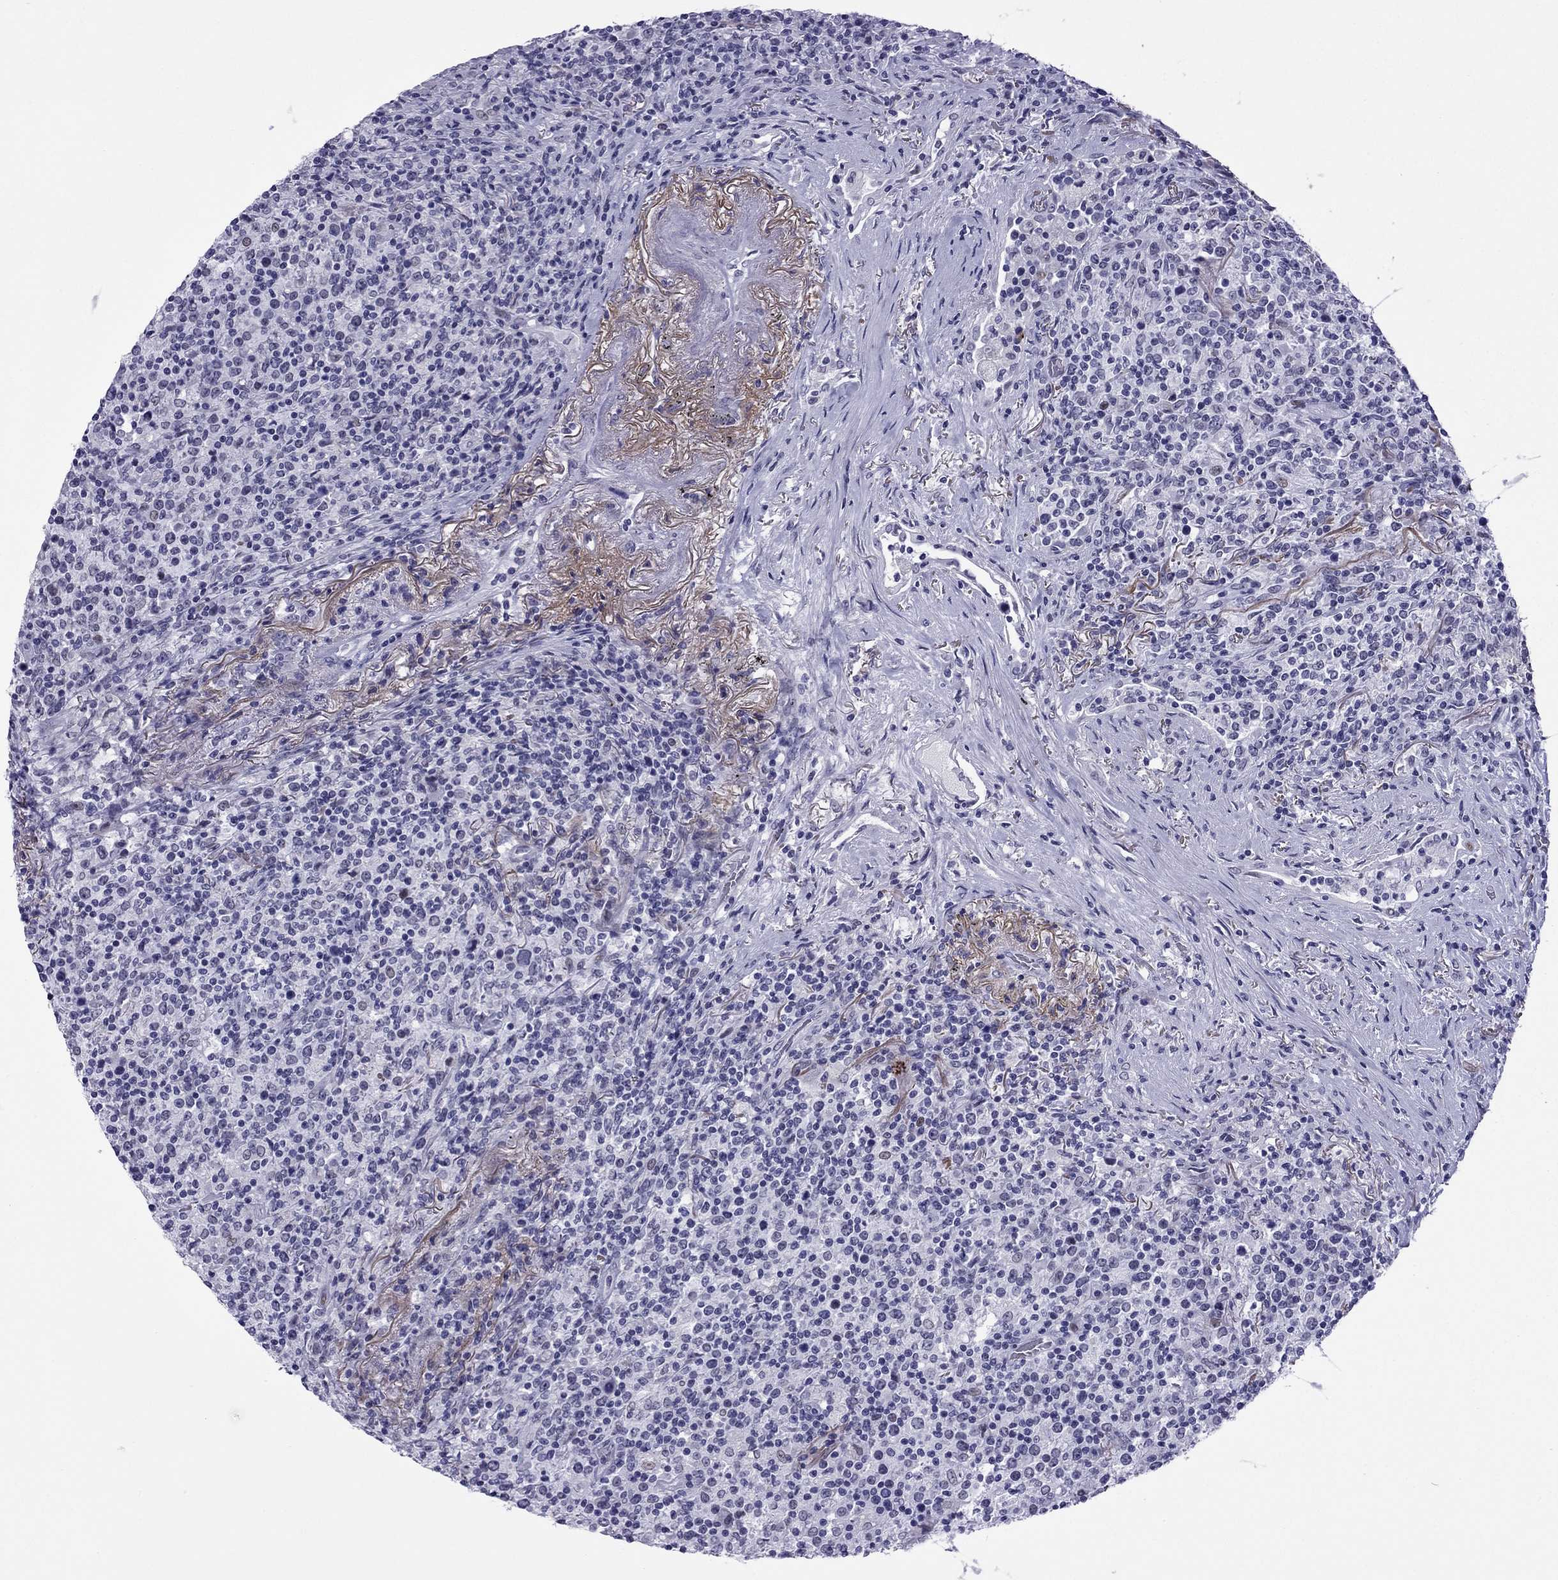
{"staining": {"intensity": "negative", "quantity": "none", "location": "none"}, "tissue": "lymphoma", "cell_type": "Tumor cells", "image_type": "cancer", "snomed": [{"axis": "morphology", "description": "Malignant lymphoma, non-Hodgkin's type, High grade"}, {"axis": "topography", "description": "Lung"}], "caption": "This is an immunohistochemistry (IHC) photomicrograph of human lymphoma. There is no staining in tumor cells.", "gene": "MYLK3", "patient": {"sex": "male", "age": 79}}